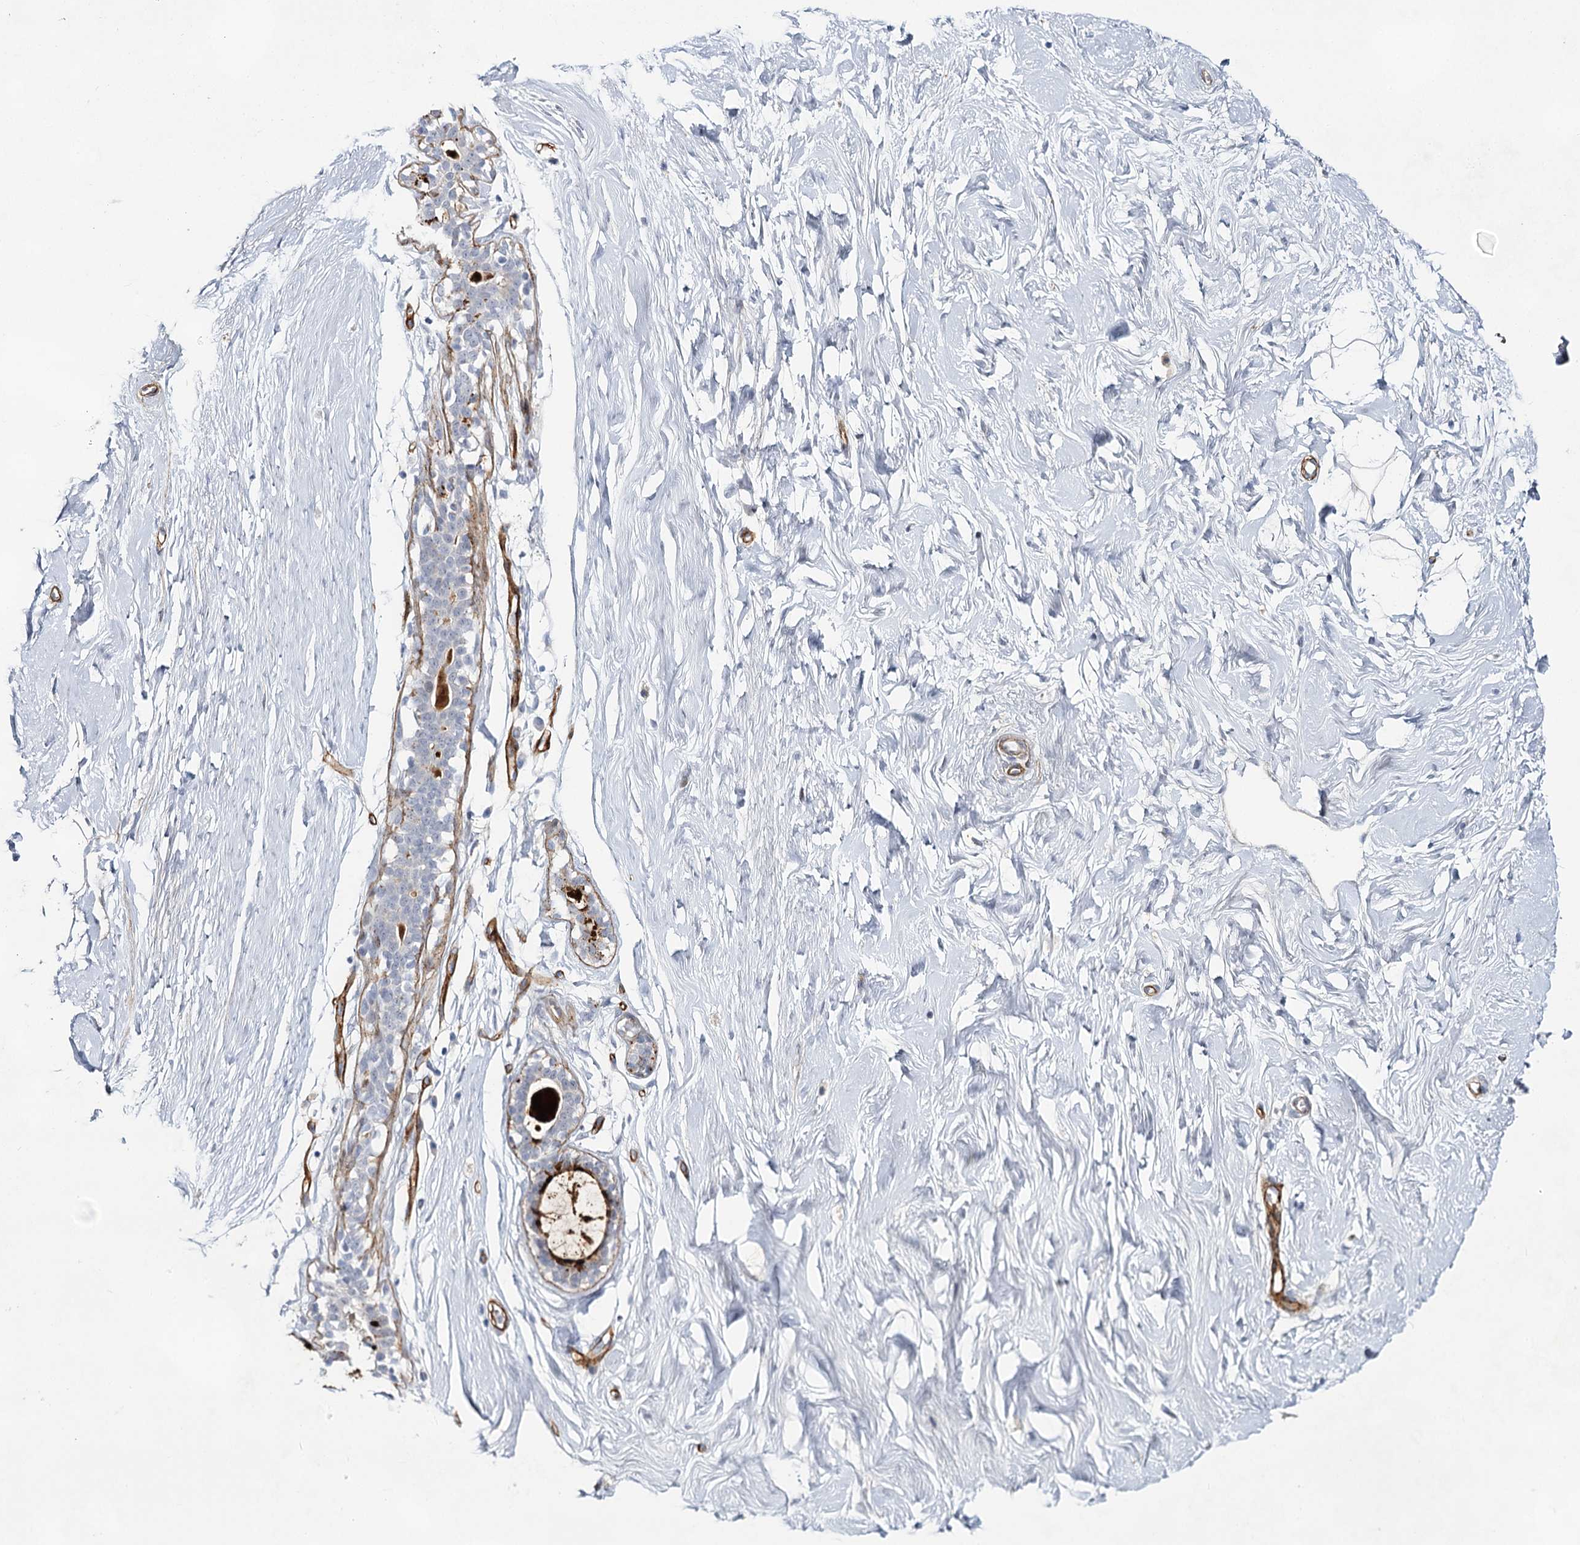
{"staining": {"intensity": "negative", "quantity": "none", "location": "none"}, "tissue": "breast", "cell_type": "Adipocytes", "image_type": "normal", "snomed": [{"axis": "morphology", "description": "Normal tissue, NOS"}, {"axis": "morphology", "description": "Adenoma, NOS"}, {"axis": "topography", "description": "Breast"}], "caption": "DAB (3,3'-diaminobenzidine) immunohistochemical staining of normal human breast demonstrates no significant positivity in adipocytes. (Stains: DAB (3,3'-diaminobenzidine) immunohistochemistry (IHC) with hematoxylin counter stain, Microscopy: brightfield microscopy at high magnification).", "gene": "ATL2", "patient": {"sex": "female", "age": 23}}